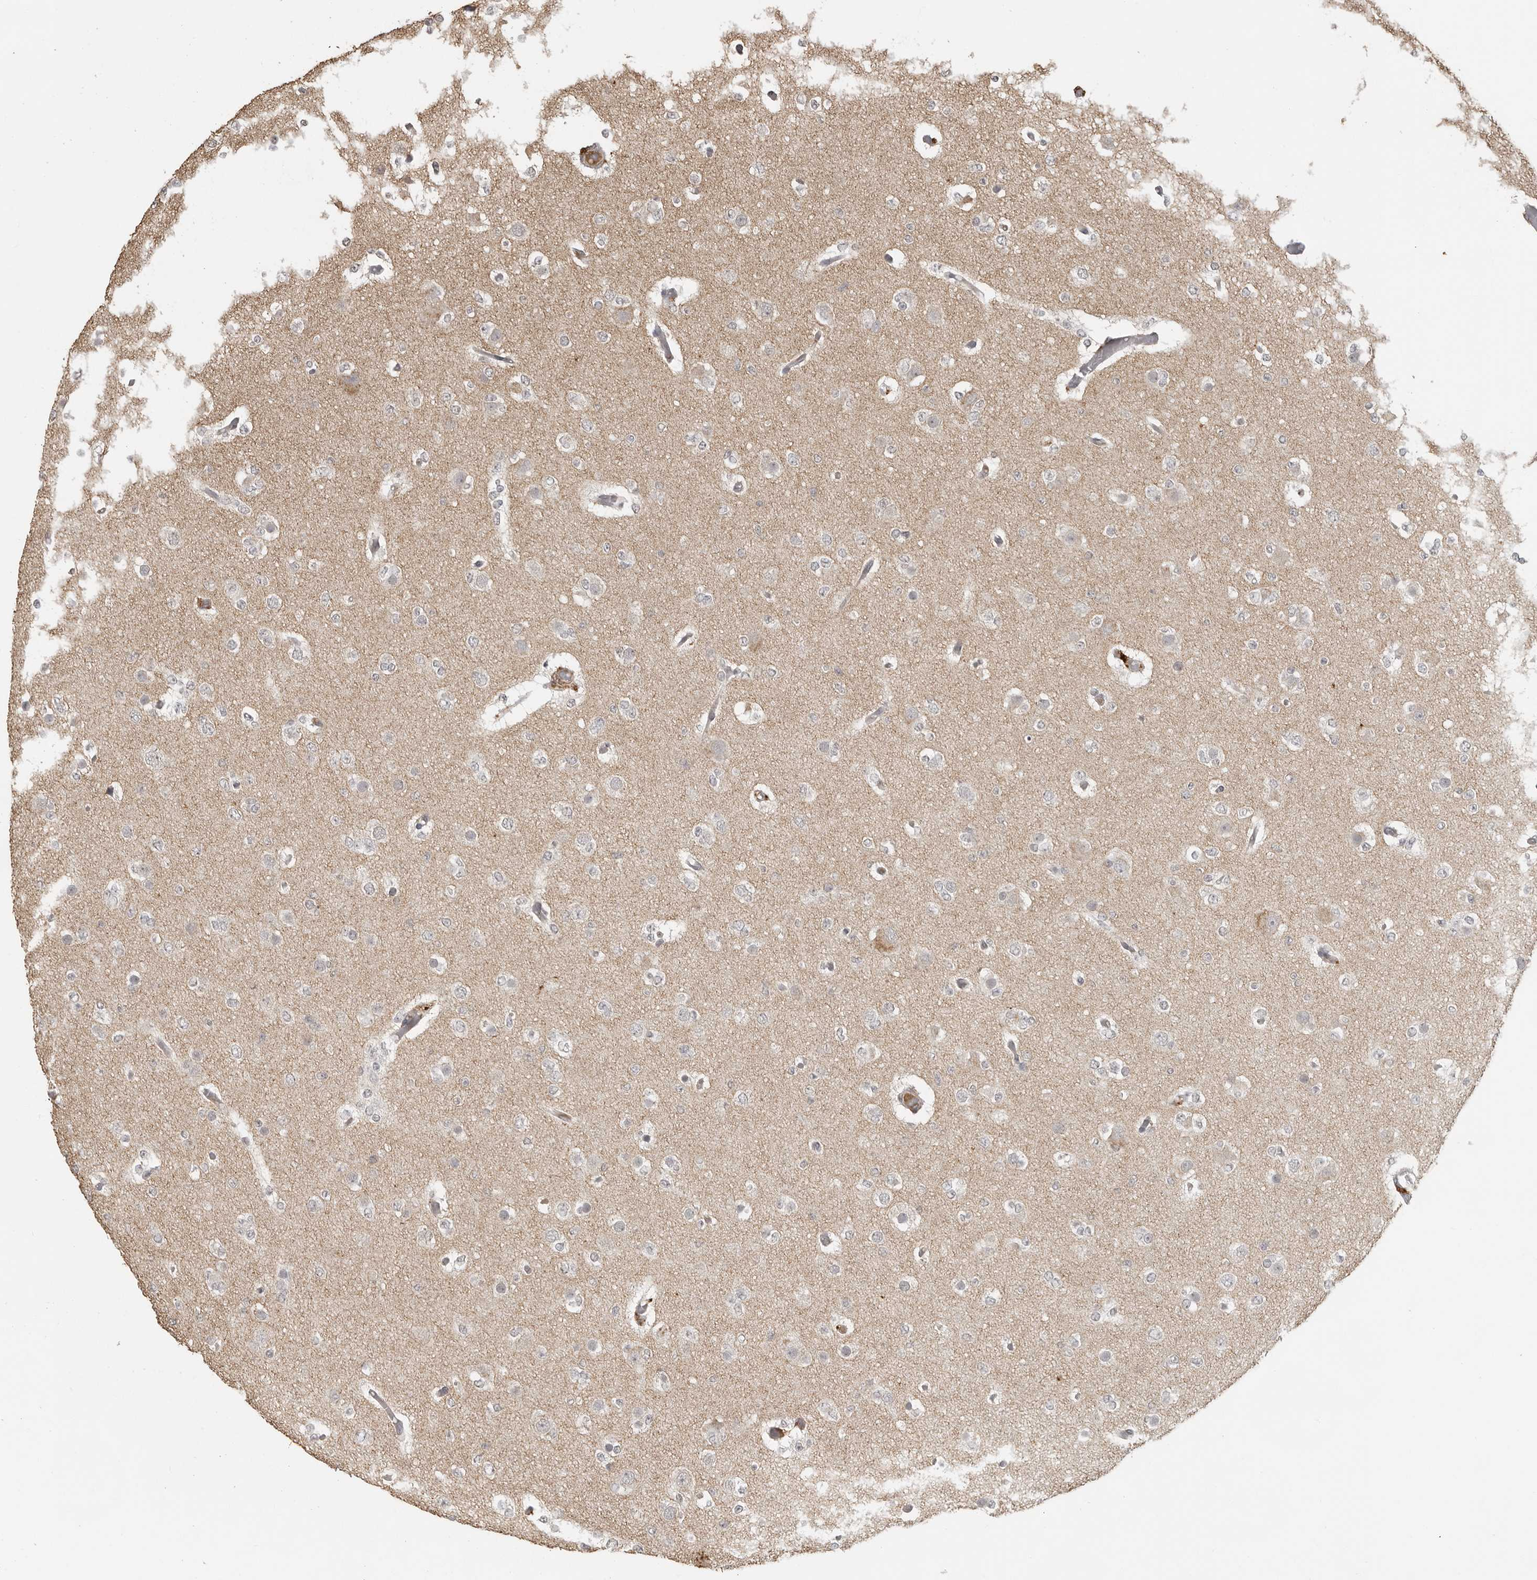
{"staining": {"intensity": "weak", "quantity": "<25%", "location": "cytoplasmic/membranous"}, "tissue": "glioma", "cell_type": "Tumor cells", "image_type": "cancer", "snomed": [{"axis": "morphology", "description": "Glioma, malignant, Low grade"}, {"axis": "topography", "description": "Brain"}], "caption": "This is an IHC image of human low-grade glioma (malignant). There is no positivity in tumor cells.", "gene": "CTF1", "patient": {"sex": "female", "age": 22}}